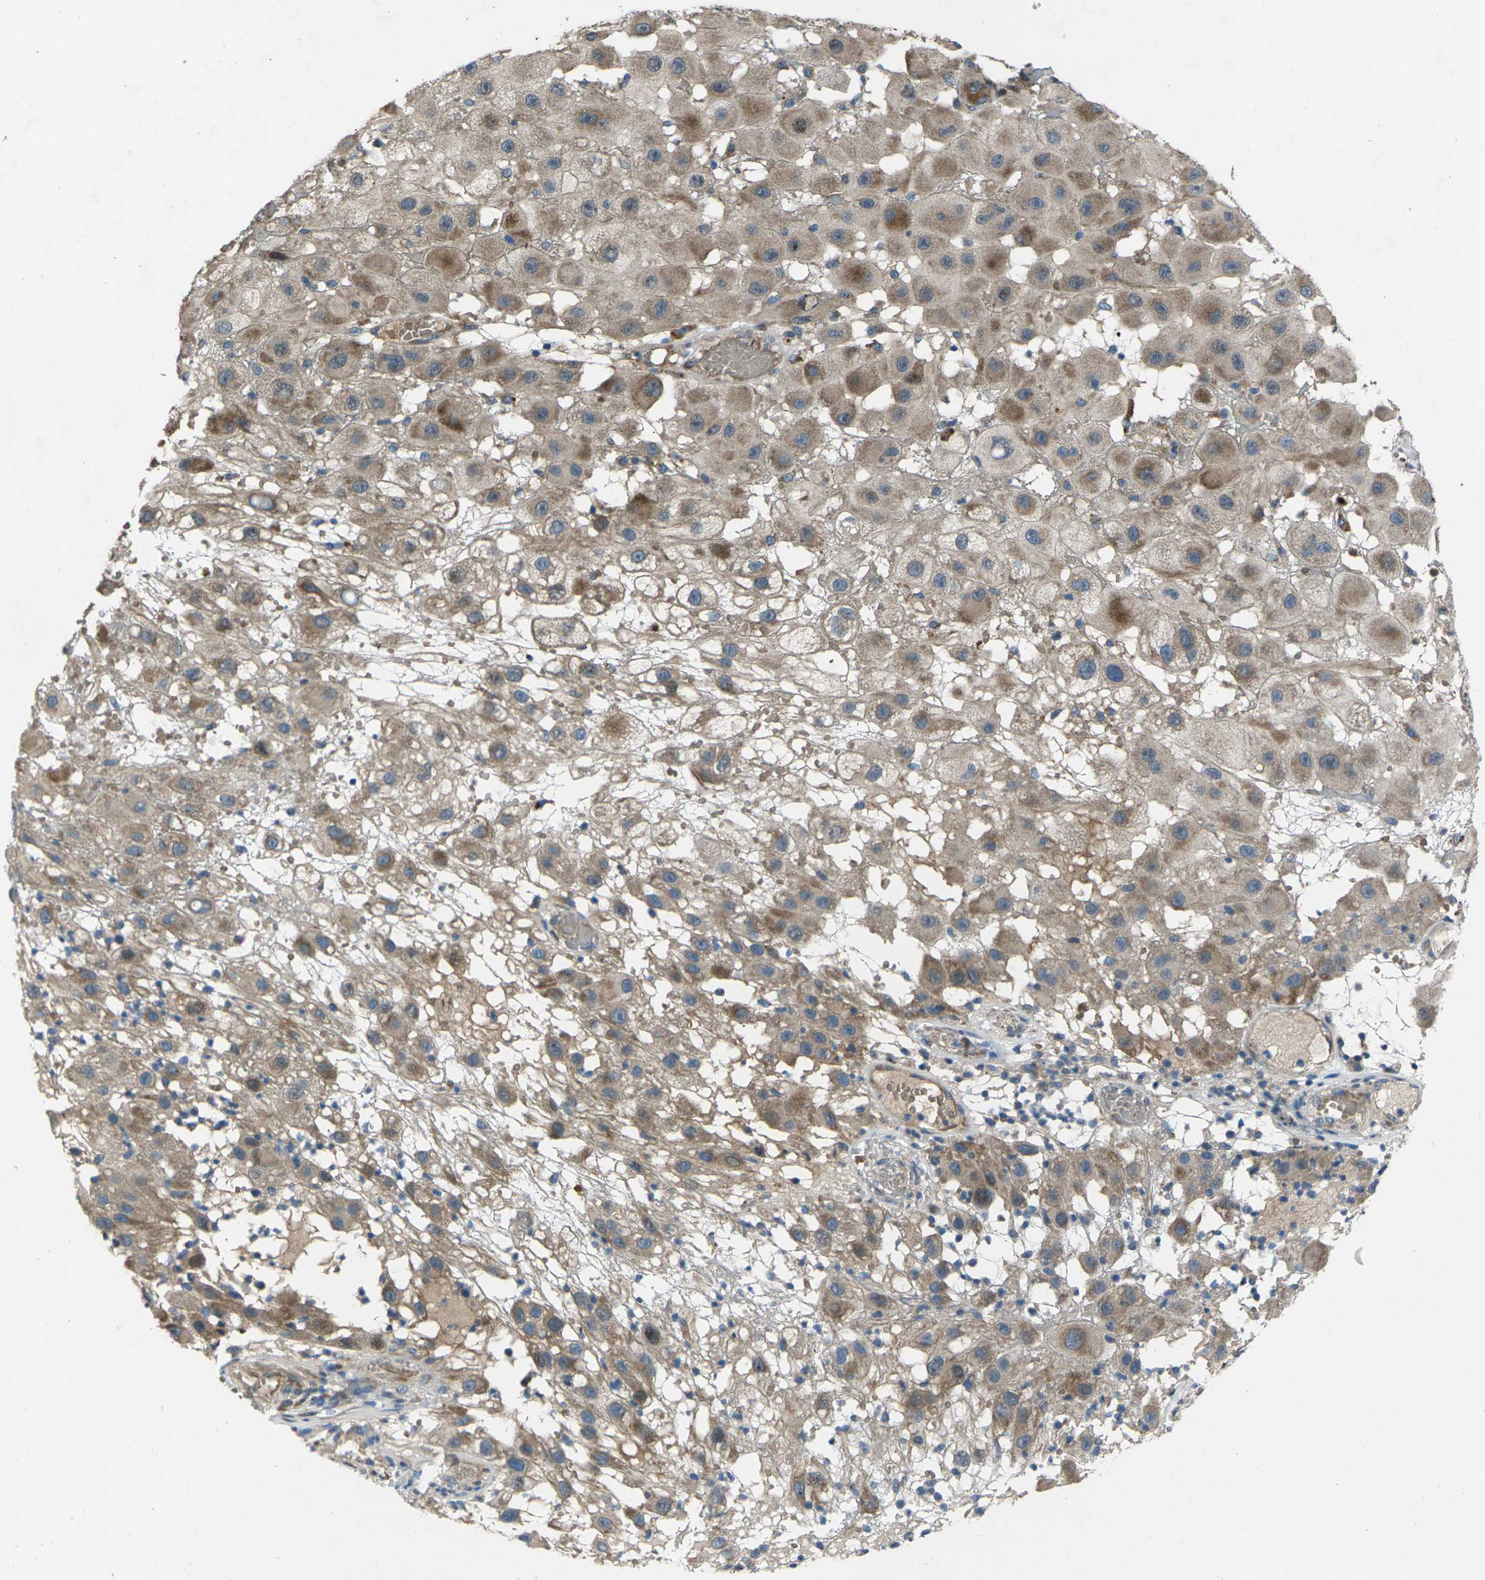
{"staining": {"intensity": "moderate", "quantity": ">75%", "location": "cytoplasmic/membranous"}, "tissue": "melanoma", "cell_type": "Tumor cells", "image_type": "cancer", "snomed": [{"axis": "morphology", "description": "Malignant melanoma, NOS"}, {"axis": "topography", "description": "Skin"}], "caption": "Brown immunohistochemical staining in human melanoma displays moderate cytoplasmic/membranous staining in approximately >75% of tumor cells. (IHC, brightfield microscopy, high magnification).", "gene": "EDNRA", "patient": {"sex": "female", "age": 81}}